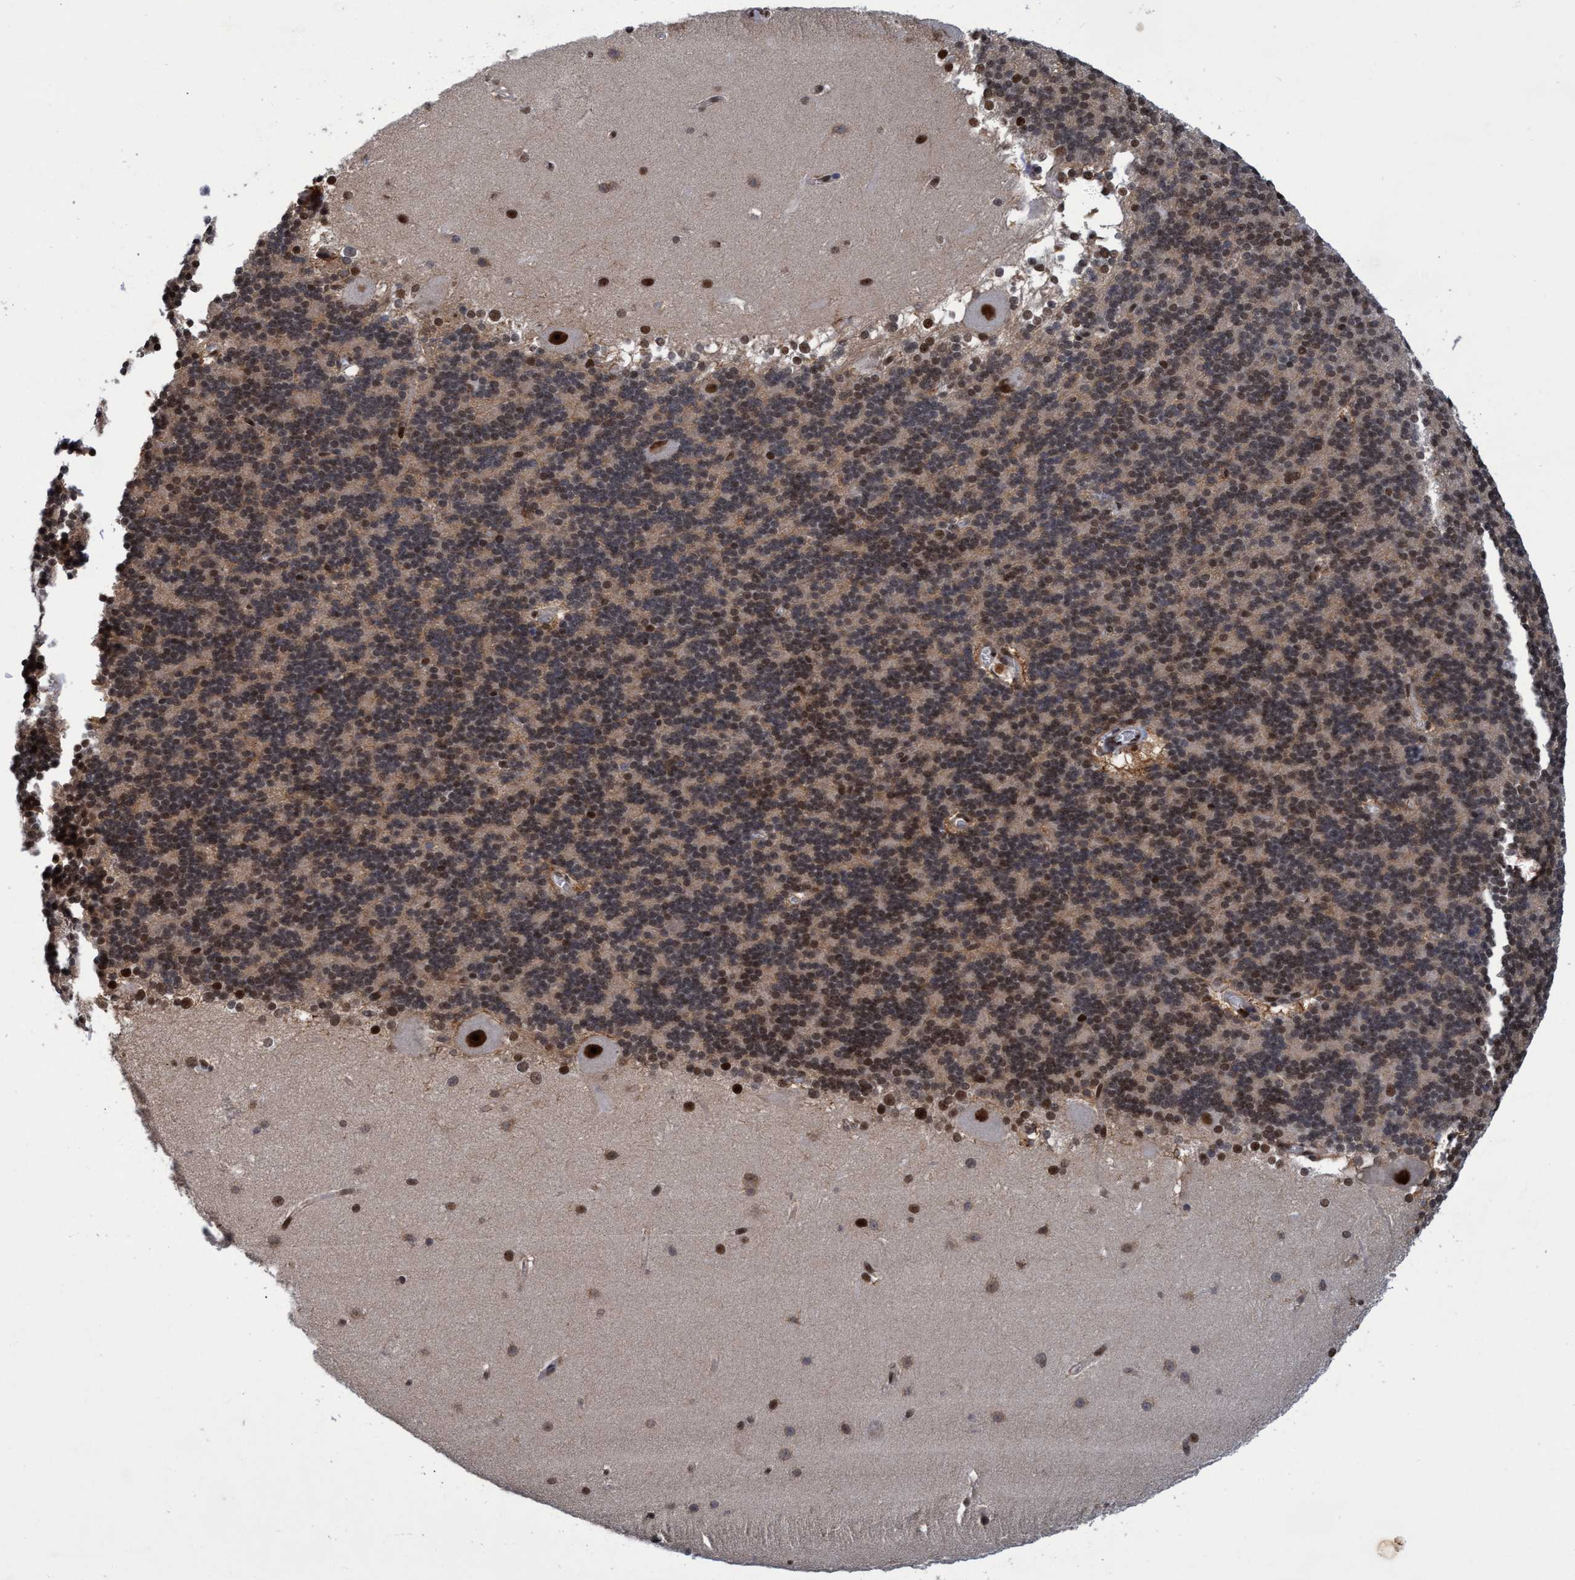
{"staining": {"intensity": "moderate", "quantity": ">75%", "location": "nuclear"}, "tissue": "cerebellum", "cell_type": "Cells in granular layer", "image_type": "normal", "snomed": [{"axis": "morphology", "description": "Normal tissue, NOS"}, {"axis": "topography", "description": "Cerebellum"}], "caption": "Protein analysis of unremarkable cerebellum displays moderate nuclear positivity in about >75% of cells in granular layer. The staining is performed using DAB brown chromogen to label protein expression. The nuclei are counter-stained blue using hematoxylin.", "gene": "GTF2F1", "patient": {"sex": "female", "age": 19}}